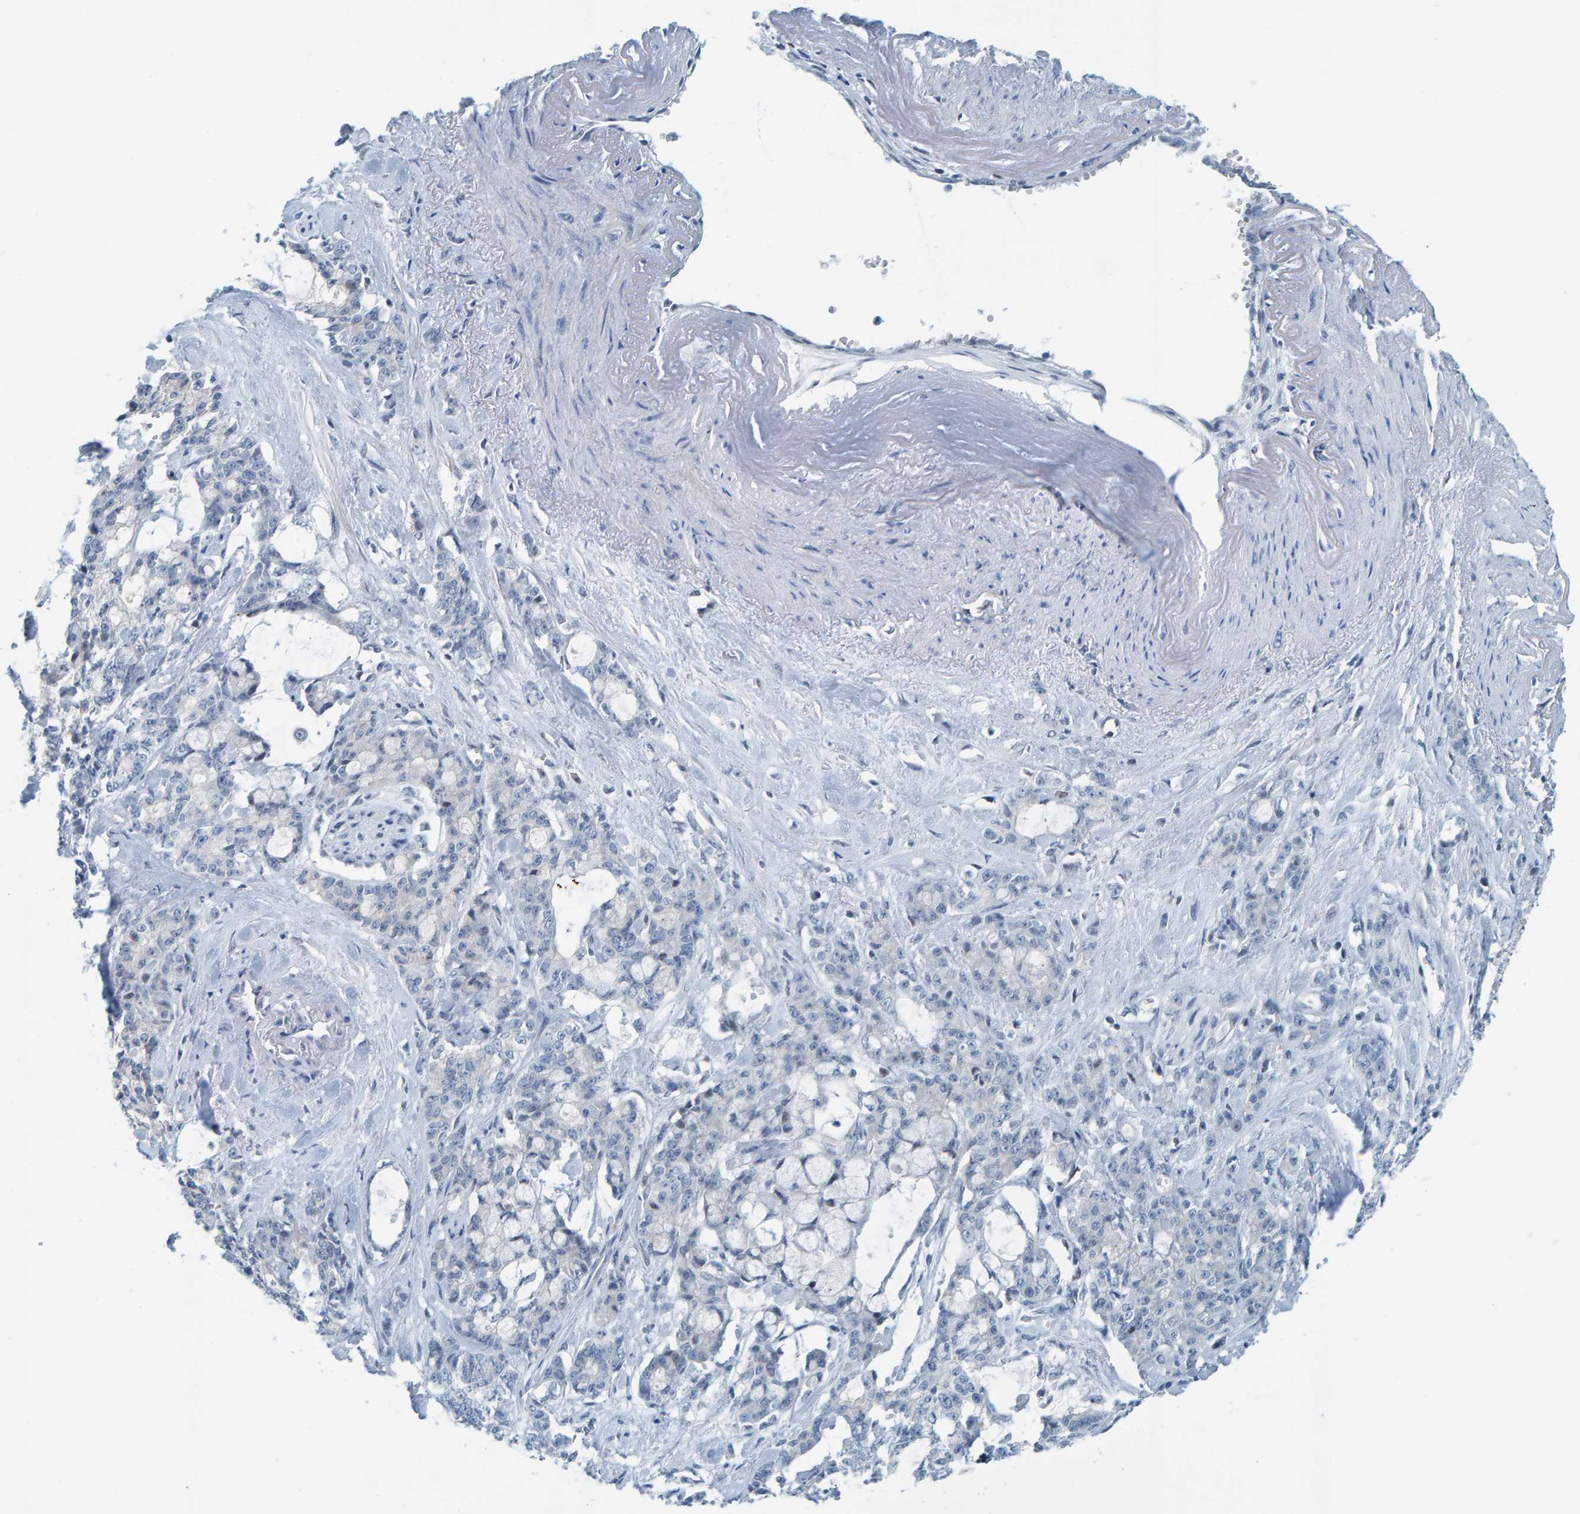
{"staining": {"intensity": "negative", "quantity": "none", "location": "none"}, "tissue": "pancreatic cancer", "cell_type": "Tumor cells", "image_type": "cancer", "snomed": [{"axis": "morphology", "description": "Adenocarcinoma, NOS"}, {"axis": "topography", "description": "Pancreas"}], "caption": "Immunohistochemistry of pancreatic adenocarcinoma reveals no positivity in tumor cells.", "gene": "CNP", "patient": {"sex": "female", "age": 73}}